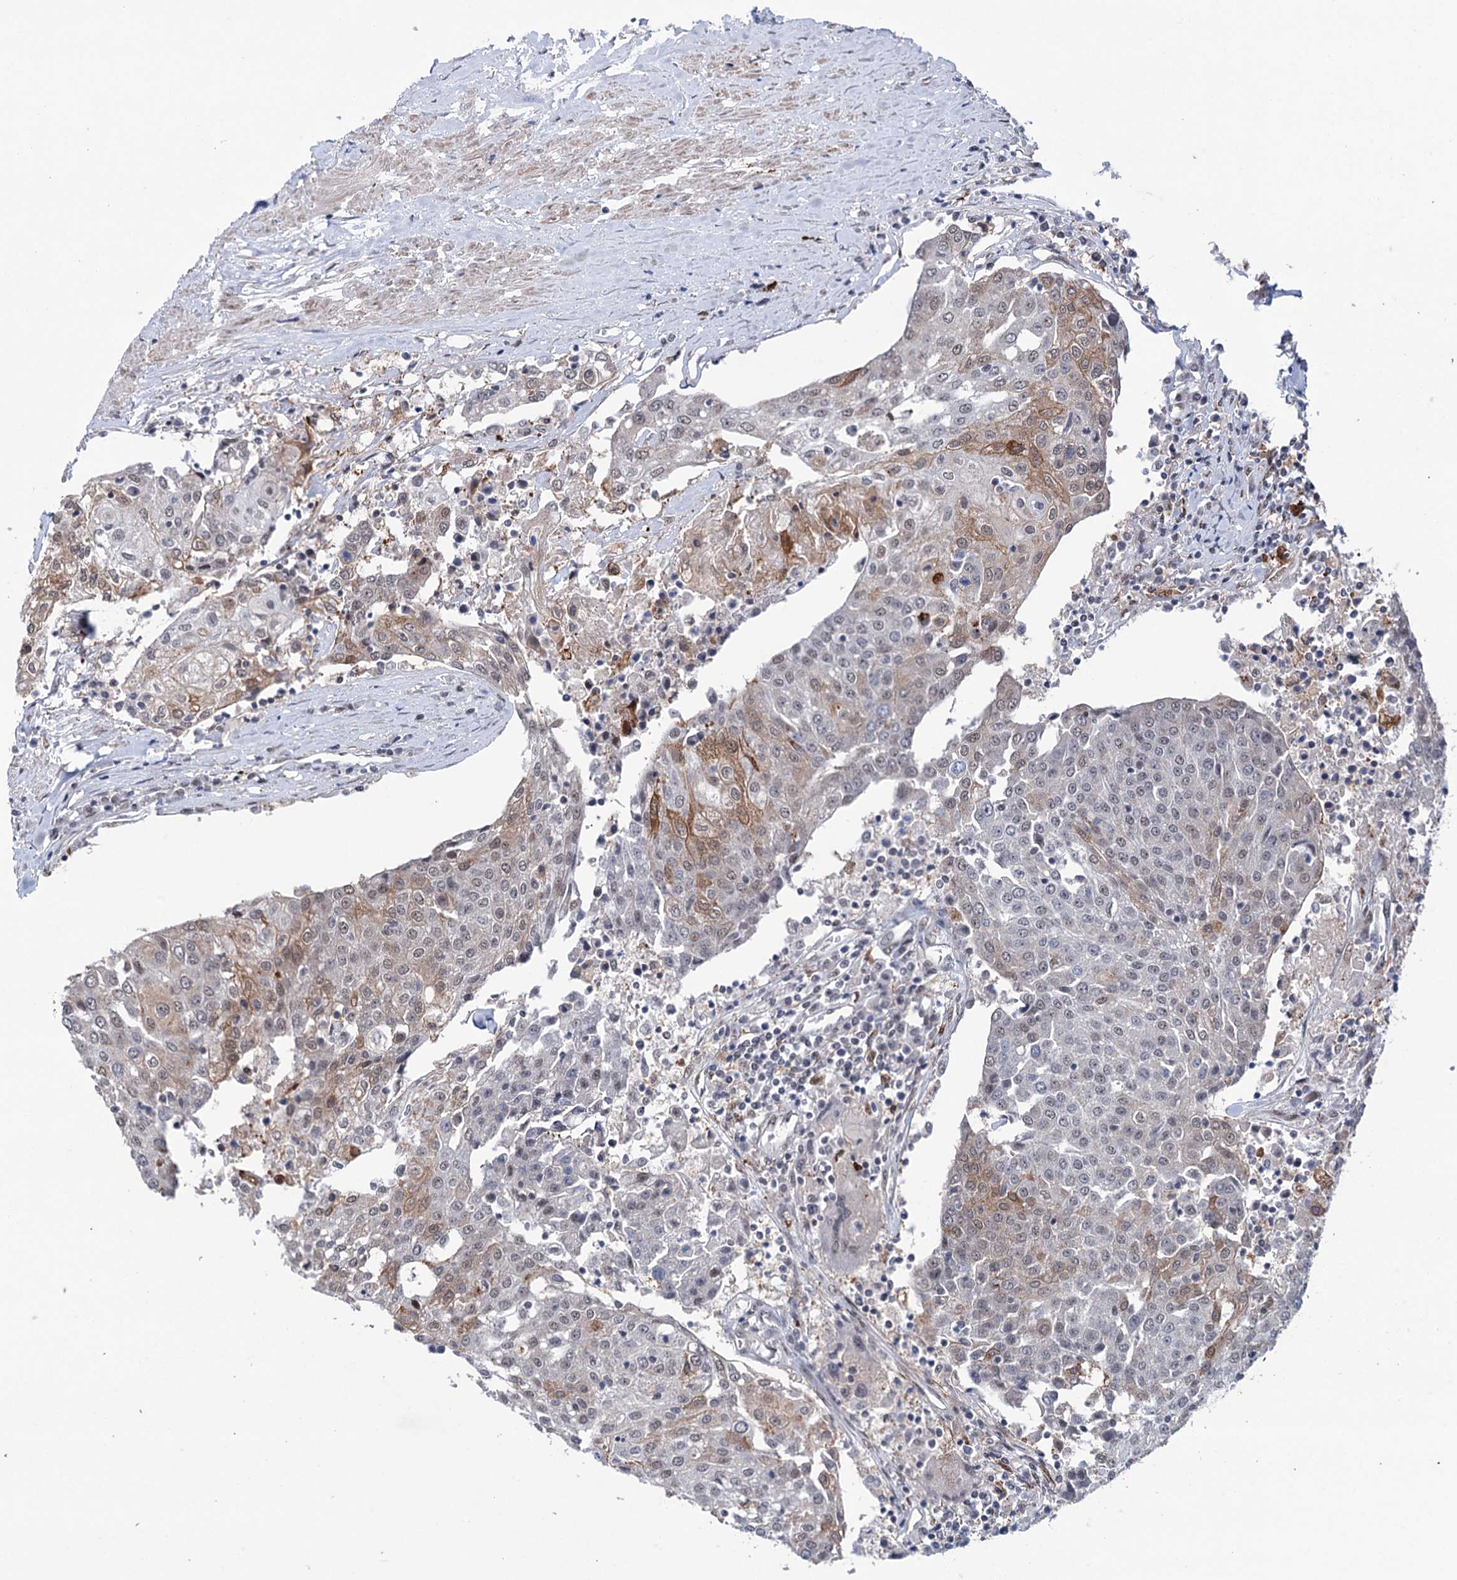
{"staining": {"intensity": "moderate", "quantity": "<25%", "location": "cytoplasmic/membranous"}, "tissue": "urothelial cancer", "cell_type": "Tumor cells", "image_type": "cancer", "snomed": [{"axis": "morphology", "description": "Urothelial carcinoma, High grade"}, {"axis": "topography", "description": "Urinary bladder"}], "caption": "Urothelial cancer was stained to show a protein in brown. There is low levels of moderate cytoplasmic/membranous staining in approximately <25% of tumor cells.", "gene": "FAM53A", "patient": {"sex": "female", "age": 85}}